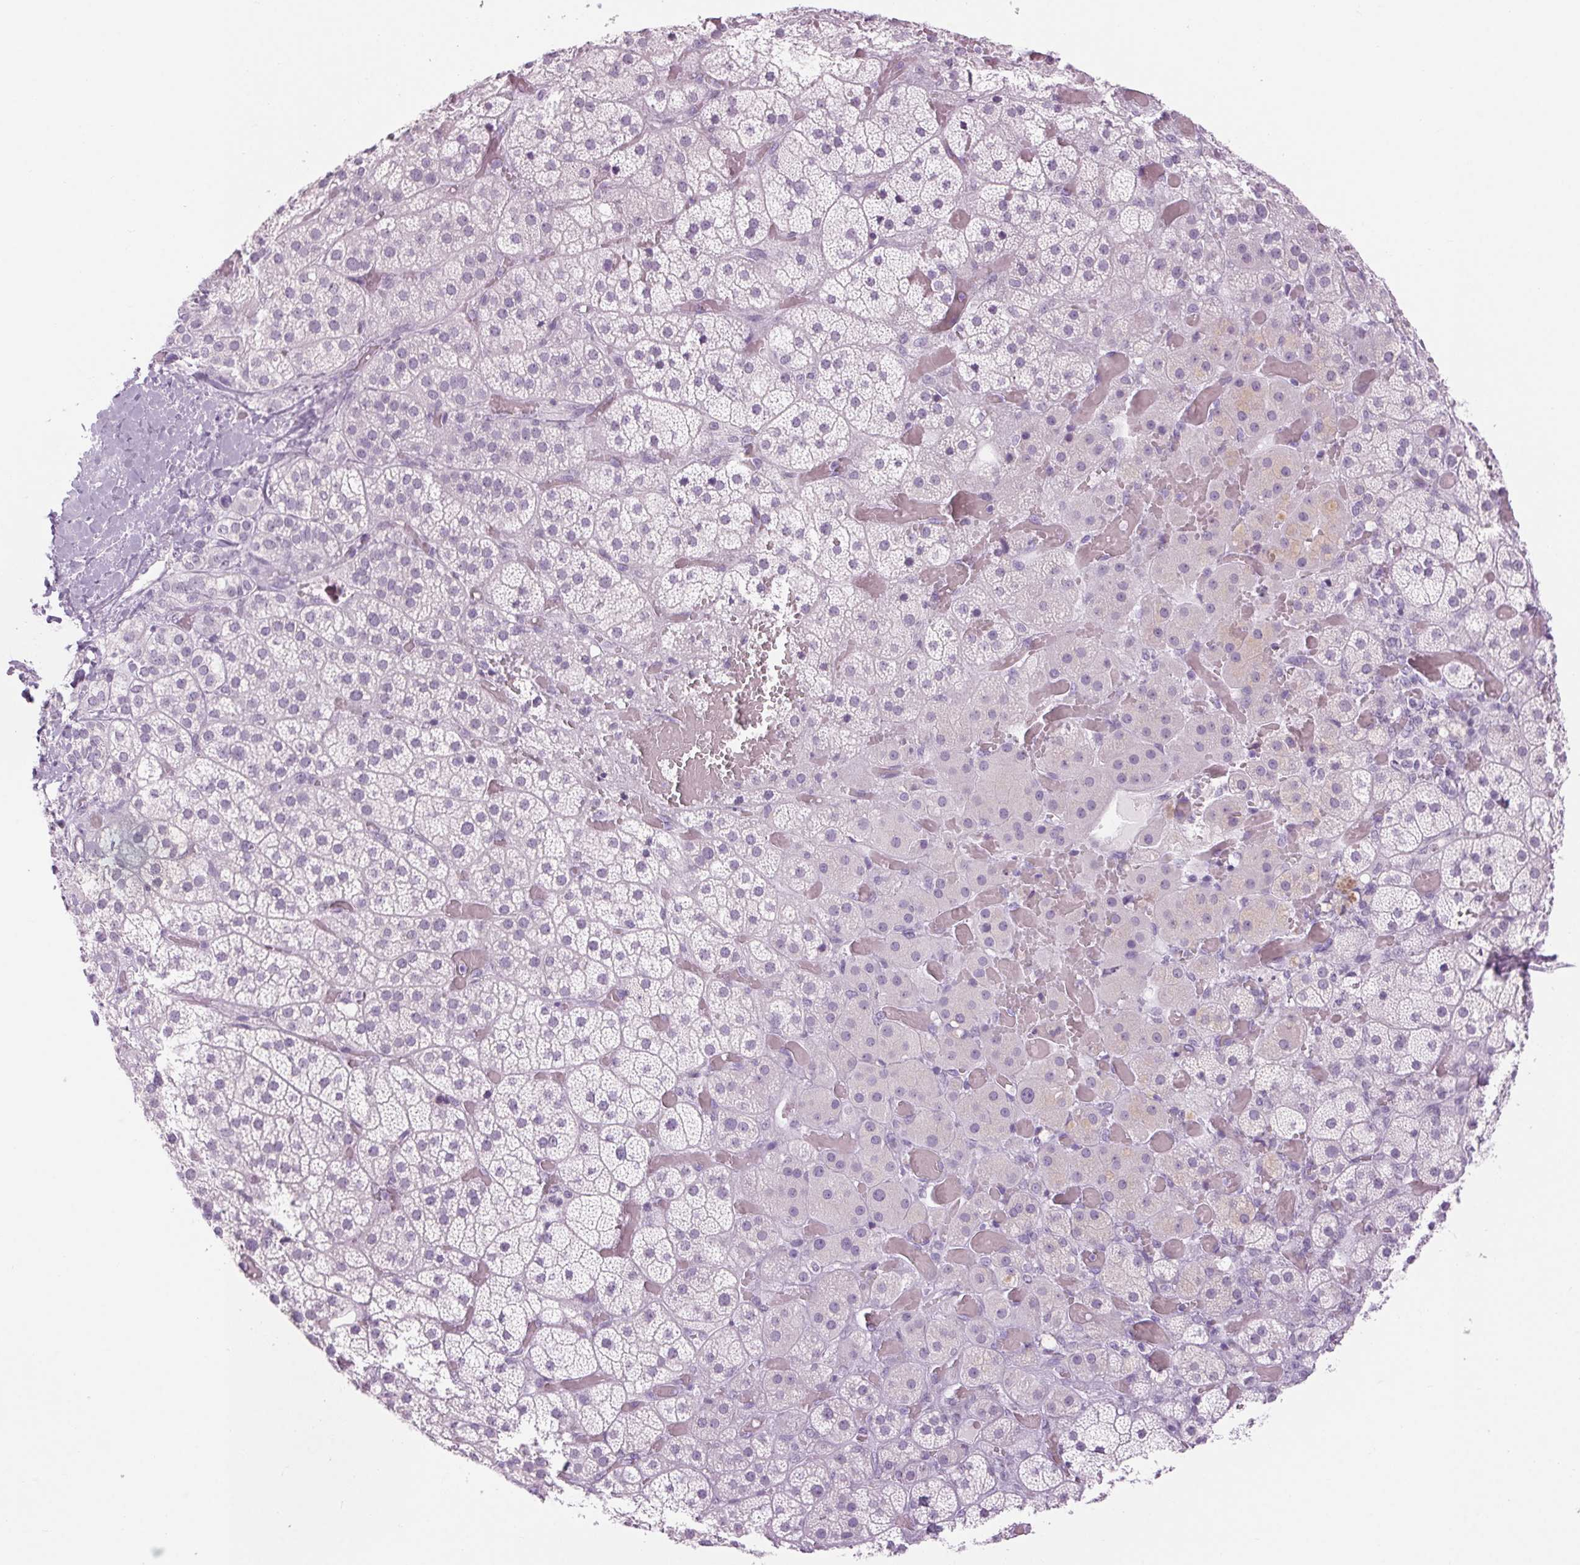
{"staining": {"intensity": "negative", "quantity": "none", "location": "none"}, "tissue": "adrenal gland", "cell_type": "Glandular cells", "image_type": "normal", "snomed": [{"axis": "morphology", "description": "Normal tissue, NOS"}, {"axis": "topography", "description": "Adrenal gland"}], "caption": "Photomicrograph shows no significant protein staining in glandular cells of benign adrenal gland. Brightfield microscopy of immunohistochemistry (IHC) stained with DAB (brown) and hematoxylin (blue), captured at high magnification.", "gene": "LRP2", "patient": {"sex": "male", "age": 57}}